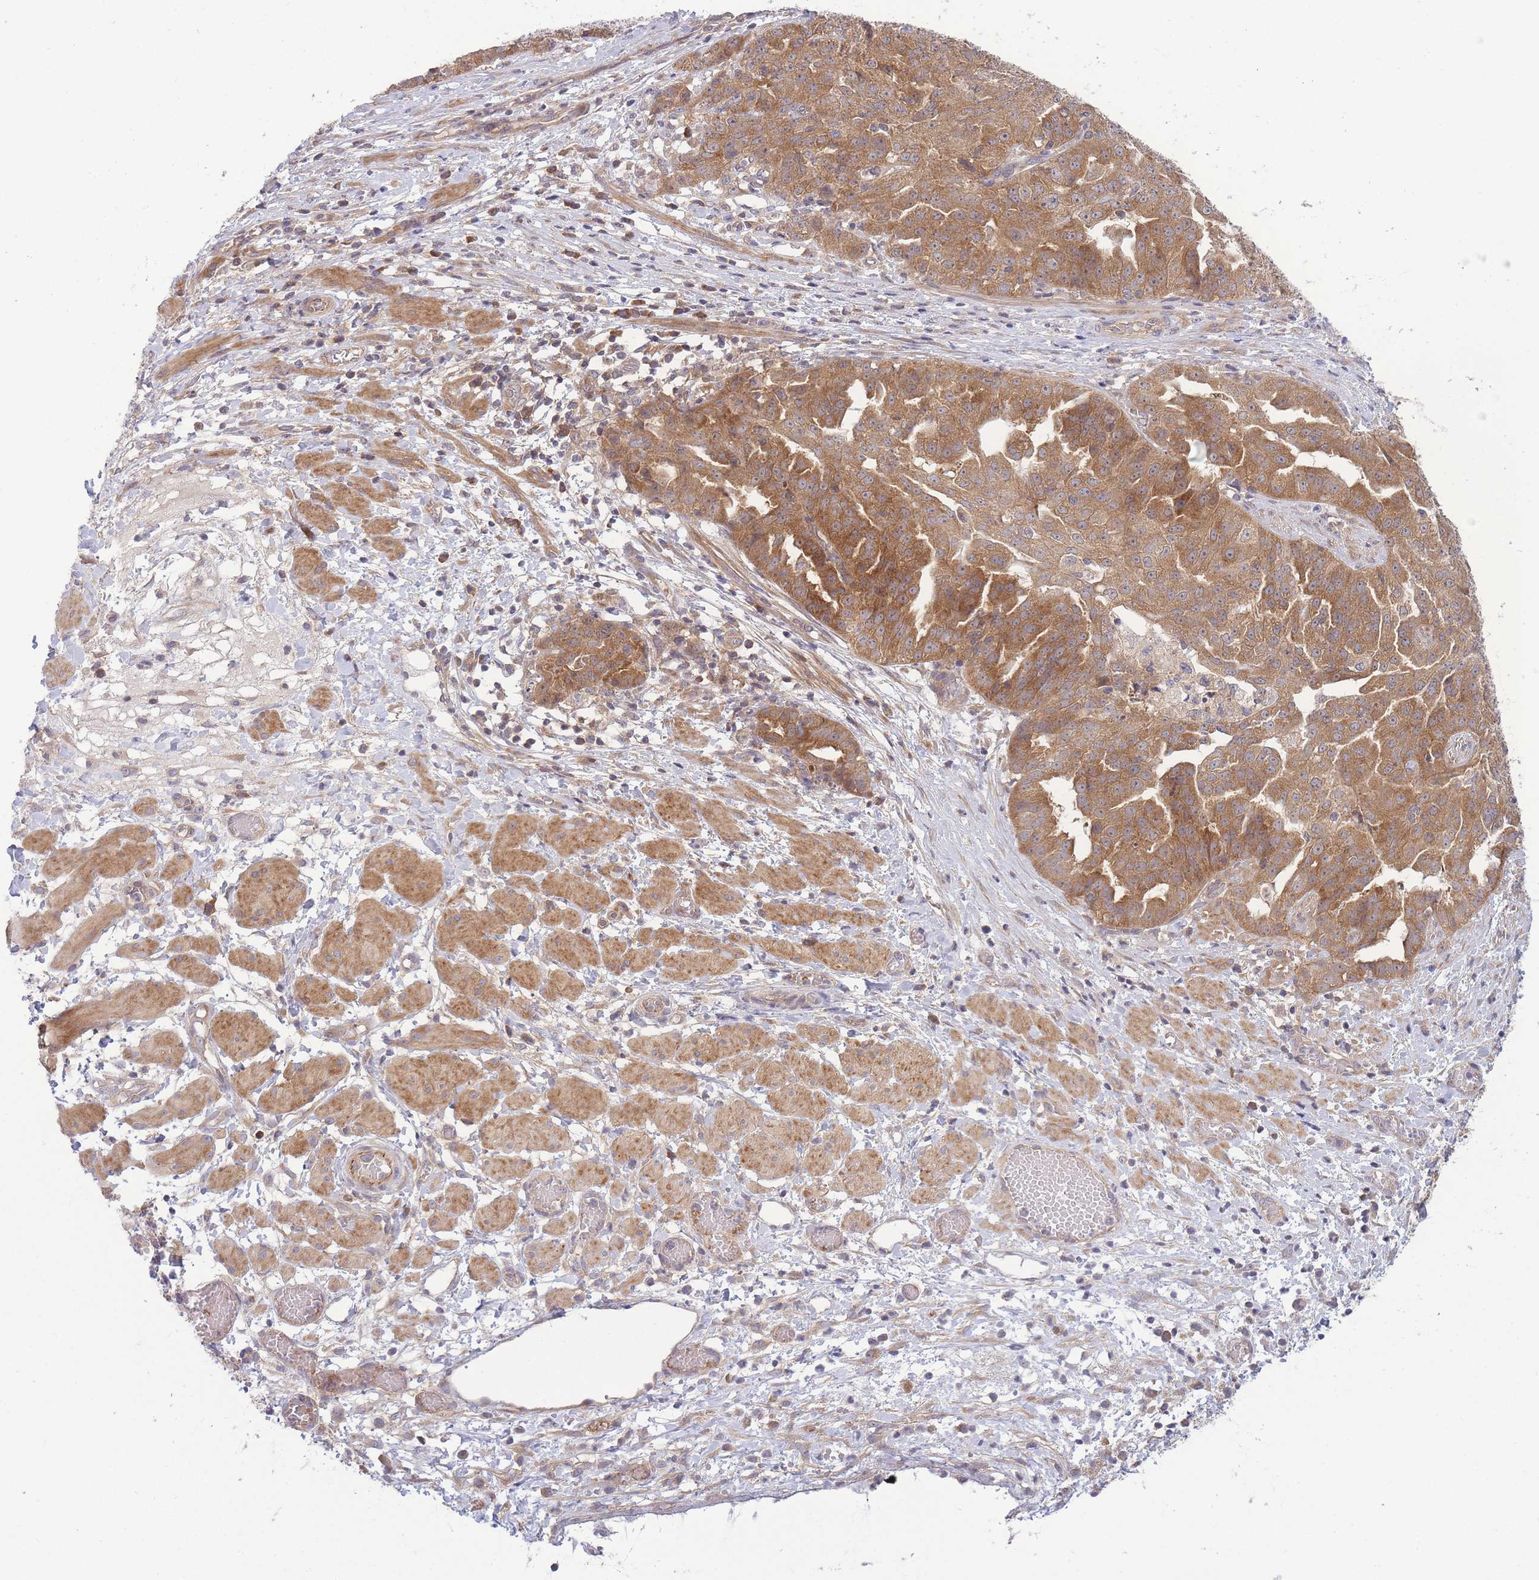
{"staining": {"intensity": "moderate", "quantity": ">75%", "location": "cytoplasmic/membranous"}, "tissue": "ovarian cancer", "cell_type": "Tumor cells", "image_type": "cancer", "snomed": [{"axis": "morphology", "description": "Cystadenocarcinoma, serous, NOS"}, {"axis": "topography", "description": "Ovary"}], "caption": "DAB (3,3'-diaminobenzidine) immunohistochemical staining of human ovarian cancer displays moderate cytoplasmic/membranous protein staining in about >75% of tumor cells.", "gene": "PFDN6", "patient": {"sex": "female", "age": 58}}